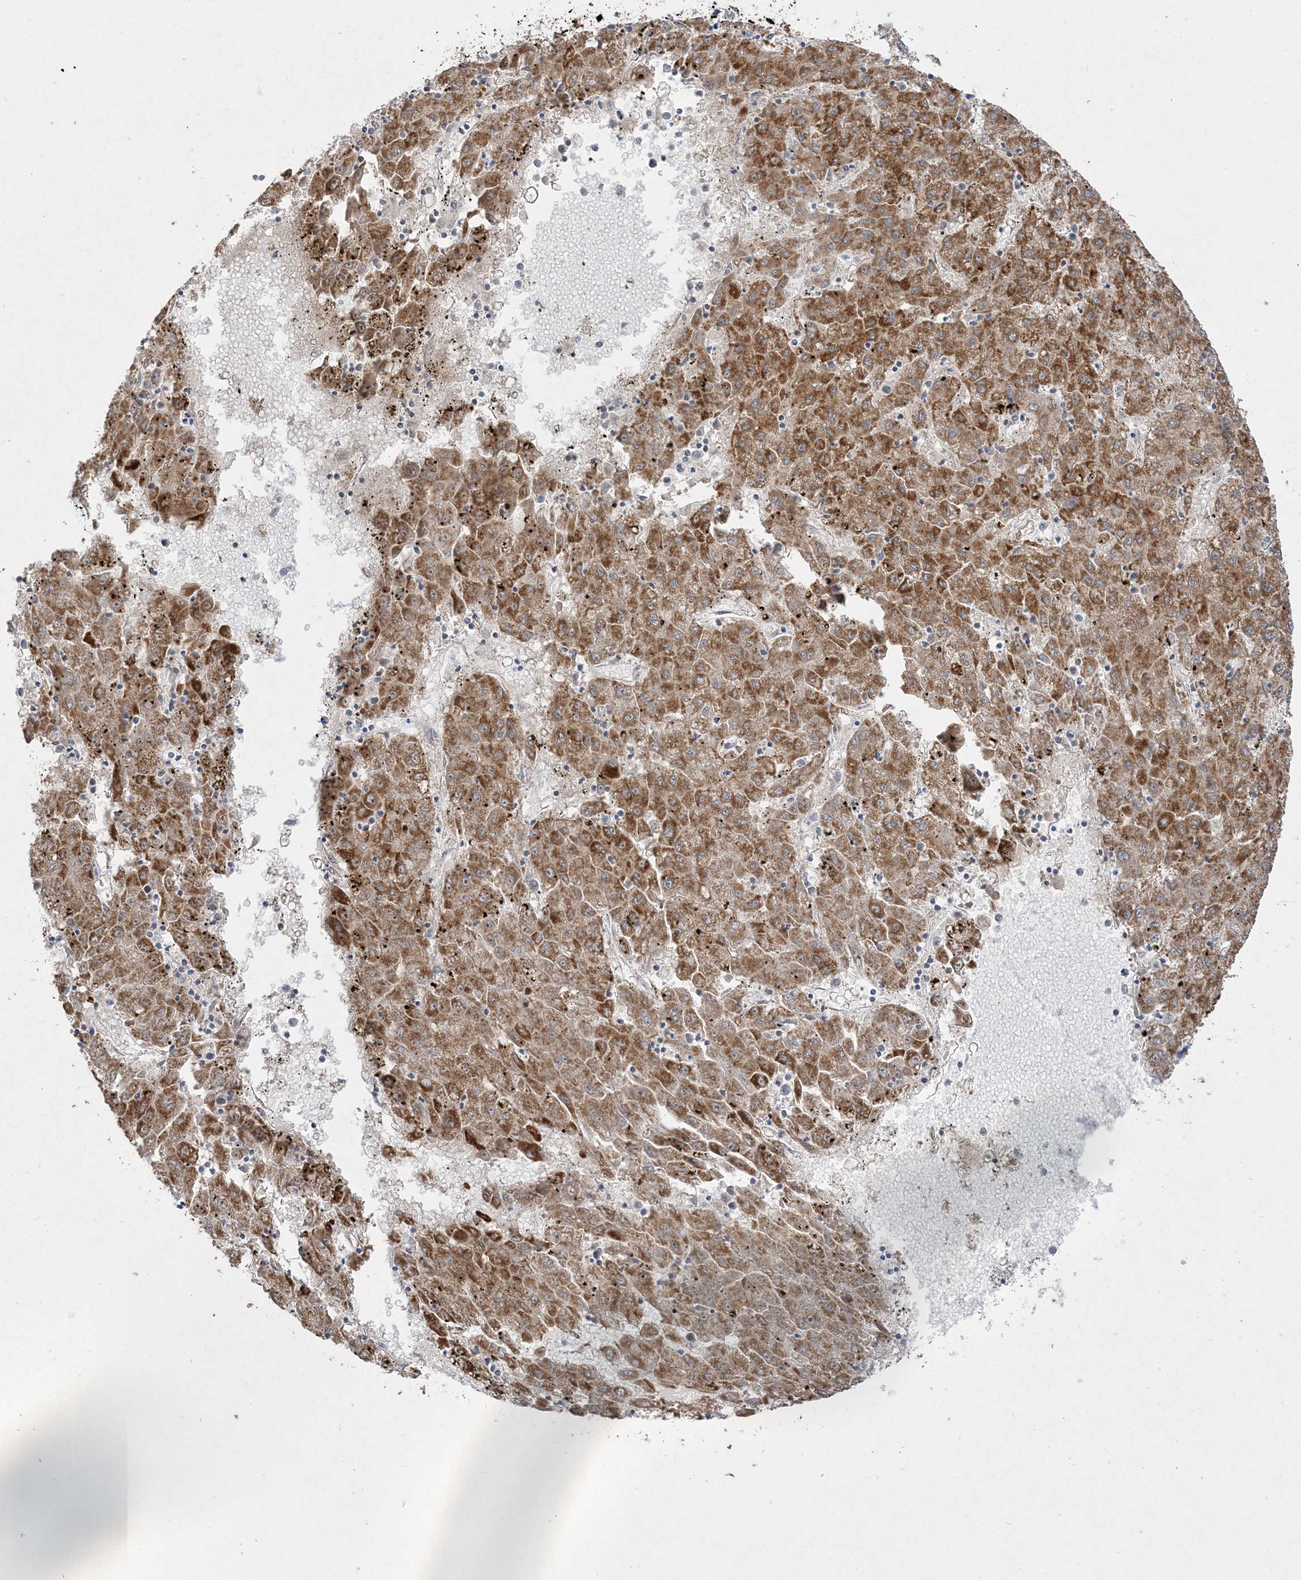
{"staining": {"intensity": "strong", "quantity": ">75%", "location": "cytoplasmic/membranous"}, "tissue": "liver cancer", "cell_type": "Tumor cells", "image_type": "cancer", "snomed": [{"axis": "morphology", "description": "Carcinoma, Hepatocellular, NOS"}, {"axis": "topography", "description": "Liver"}], "caption": "Liver cancer stained for a protein shows strong cytoplasmic/membranous positivity in tumor cells. Immunohistochemistry (ihc) stains the protein of interest in brown and the nuclei are stained blue.", "gene": "INPP1", "patient": {"sex": "male", "age": 72}}